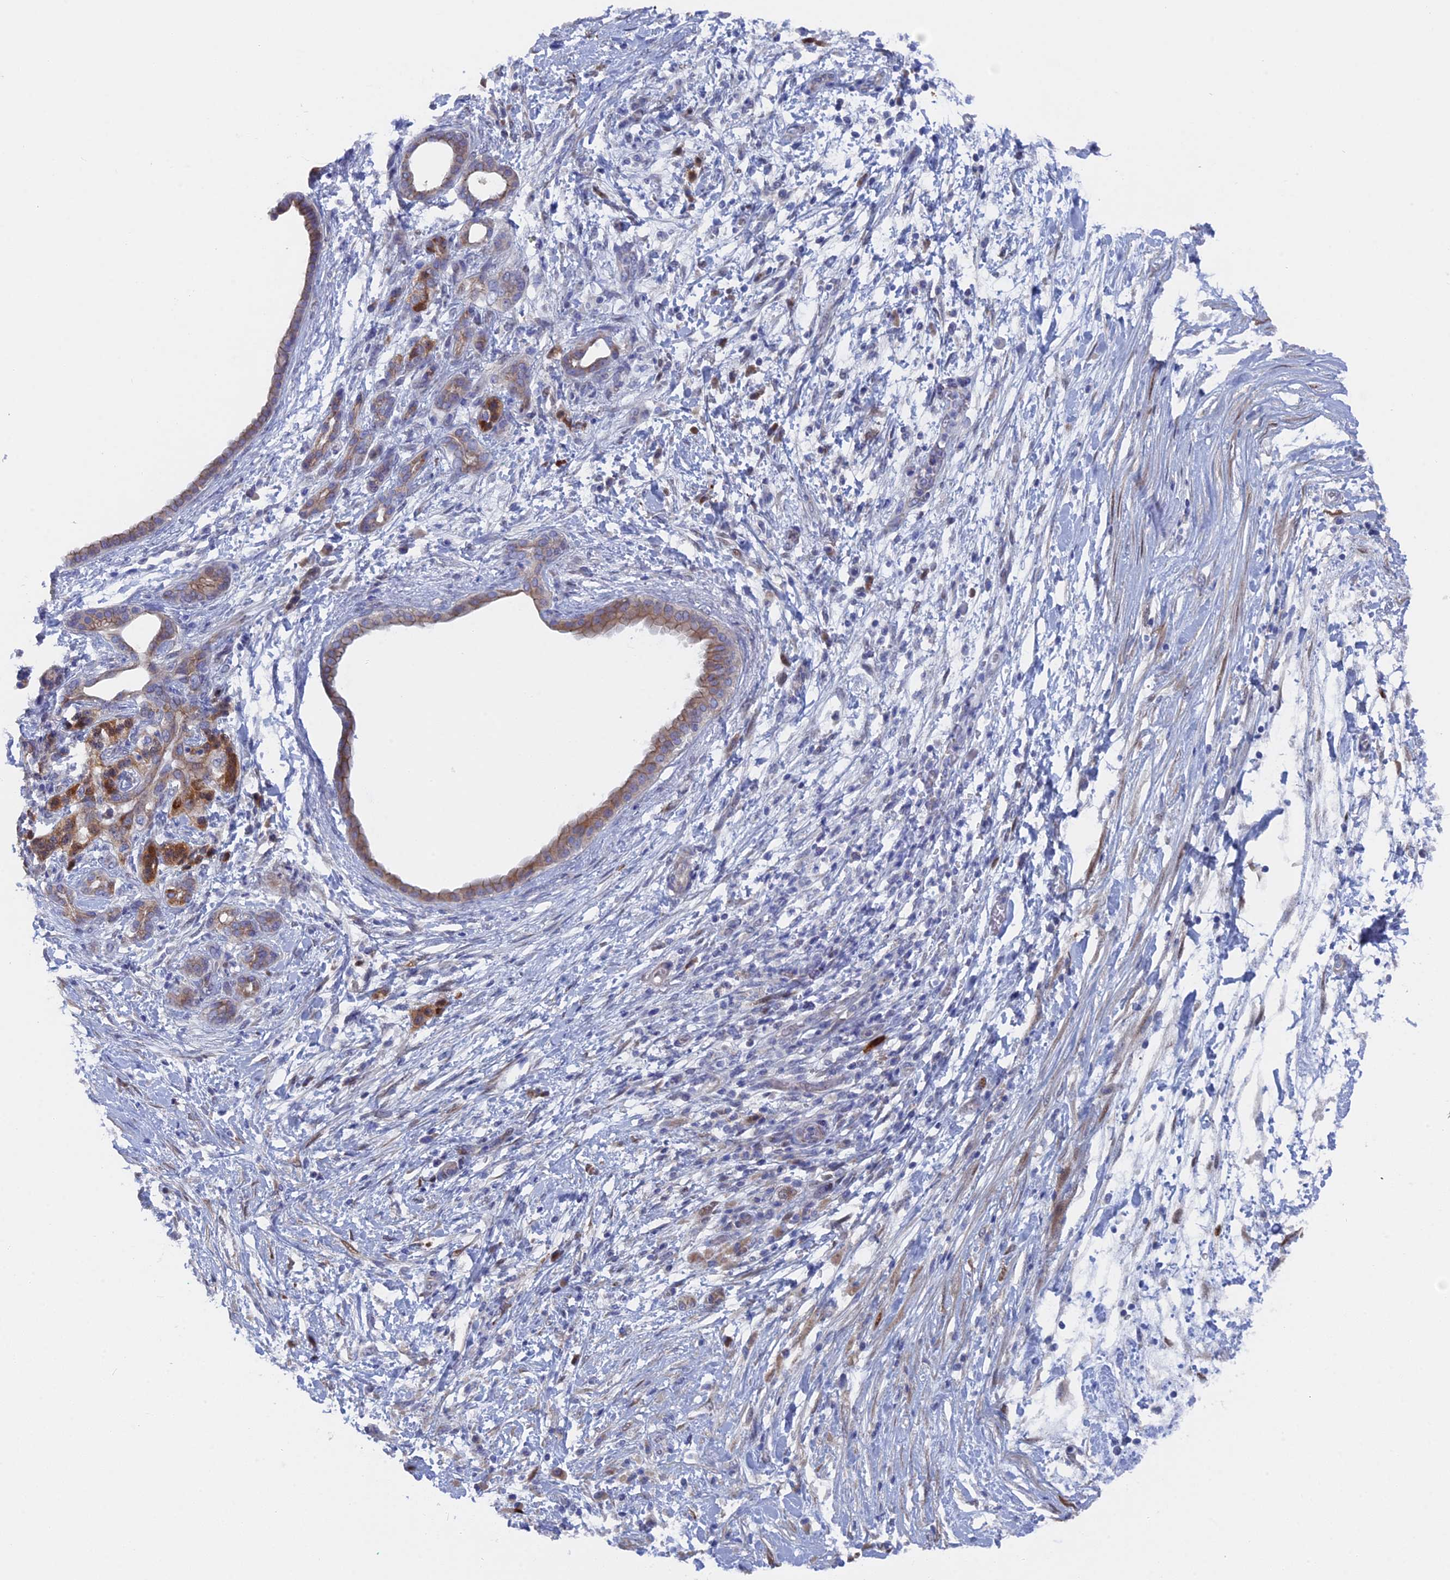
{"staining": {"intensity": "moderate", "quantity": "25%-75%", "location": "cytoplasmic/membranous"}, "tissue": "pancreatic cancer", "cell_type": "Tumor cells", "image_type": "cancer", "snomed": [{"axis": "morphology", "description": "Adenocarcinoma, NOS"}, {"axis": "topography", "description": "Pancreas"}], "caption": "IHC image of neoplastic tissue: adenocarcinoma (pancreatic) stained using immunohistochemistry (IHC) demonstrates medium levels of moderate protein expression localized specifically in the cytoplasmic/membranous of tumor cells, appearing as a cytoplasmic/membranous brown color.", "gene": "TMEM161A", "patient": {"sex": "female", "age": 55}}